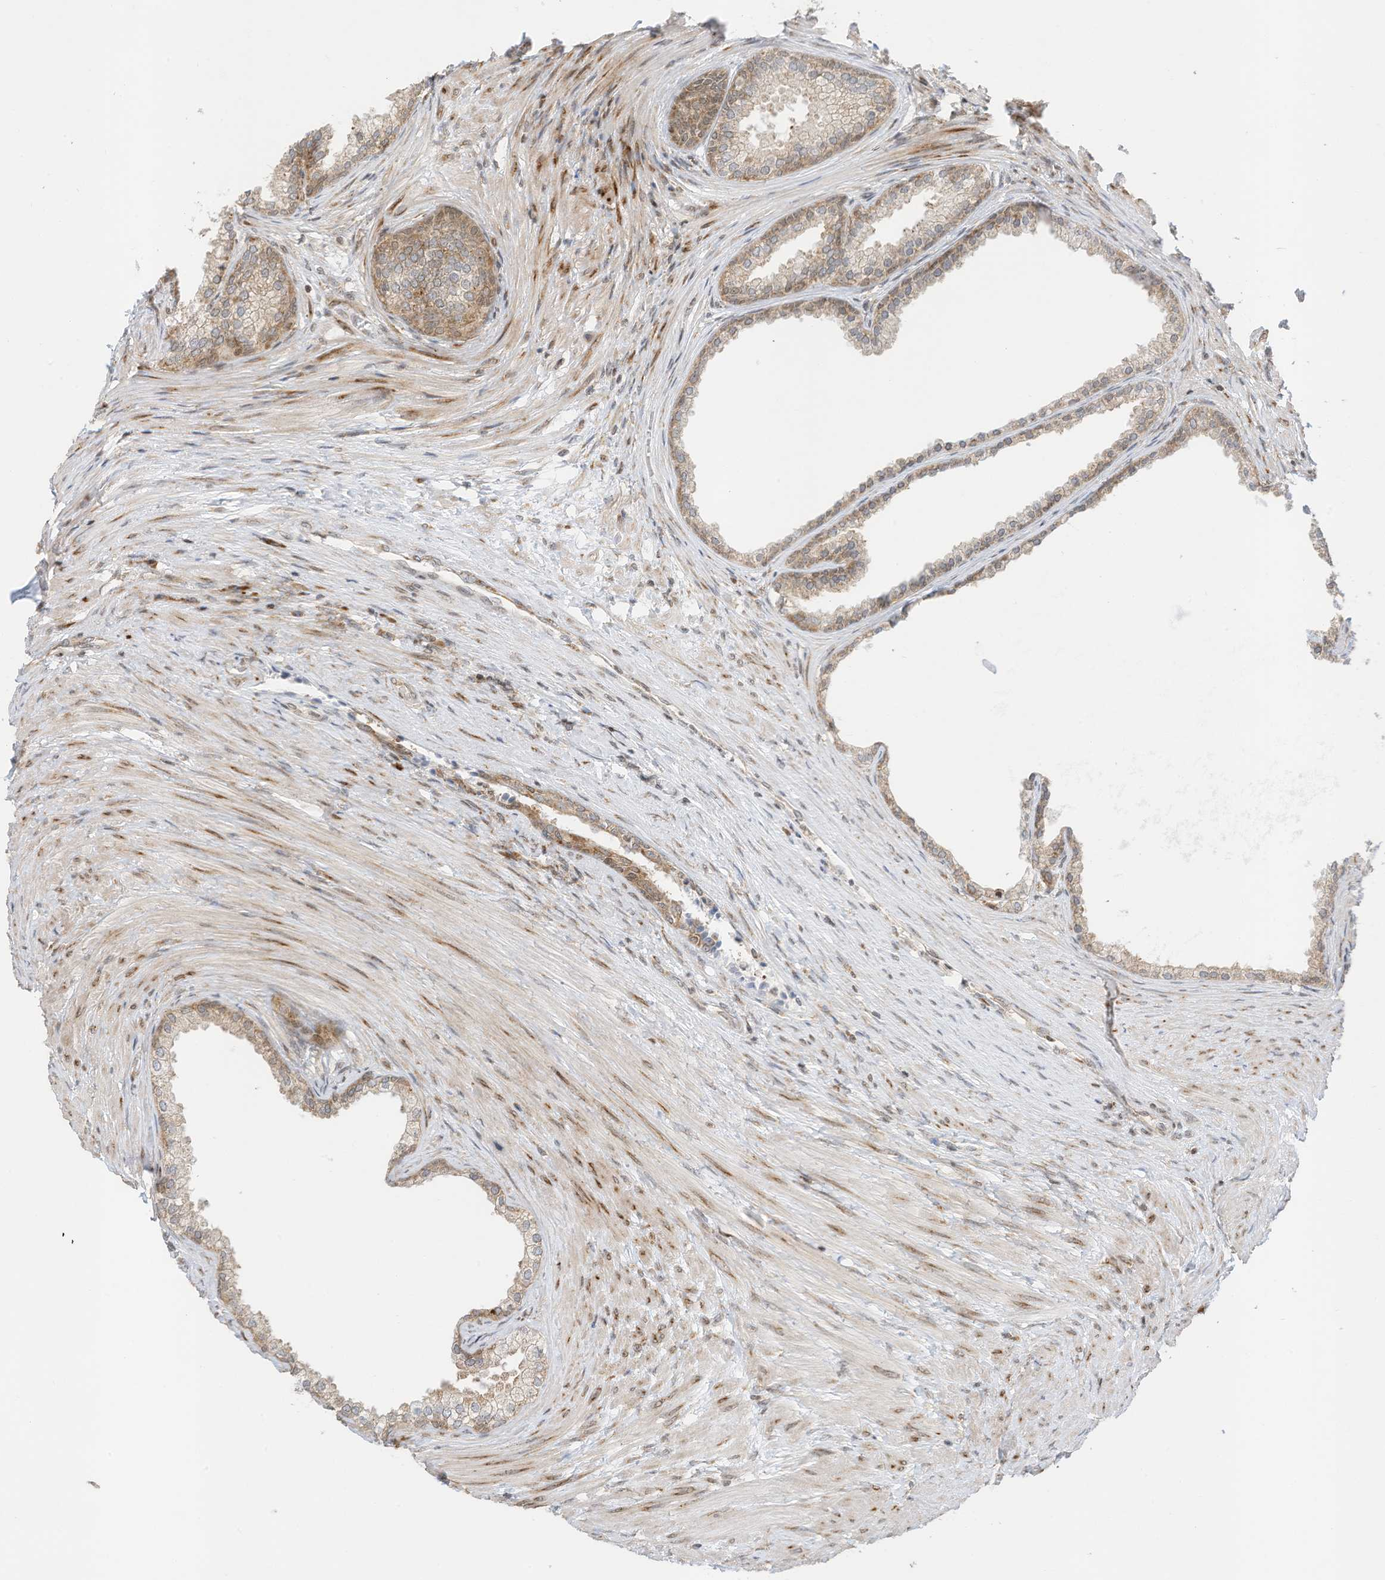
{"staining": {"intensity": "moderate", "quantity": ">75%", "location": "cytoplasmic/membranous"}, "tissue": "prostate", "cell_type": "Glandular cells", "image_type": "normal", "snomed": [{"axis": "morphology", "description": "Normal tissue, NOS"}, {"axis": "topography", "description": "Prostate"}], "caption": "IHC histopathology image of unremarkable prostate: prostate stained using IHC demonstrates medium levels of moderate protein expression localized specifically in the cytoplasmic/membranous of glandular cells, appearing as a cytoplasmic/membranous brown color.", "gene": "EDF1", "patient": {"sex": "male", "age": 76}}